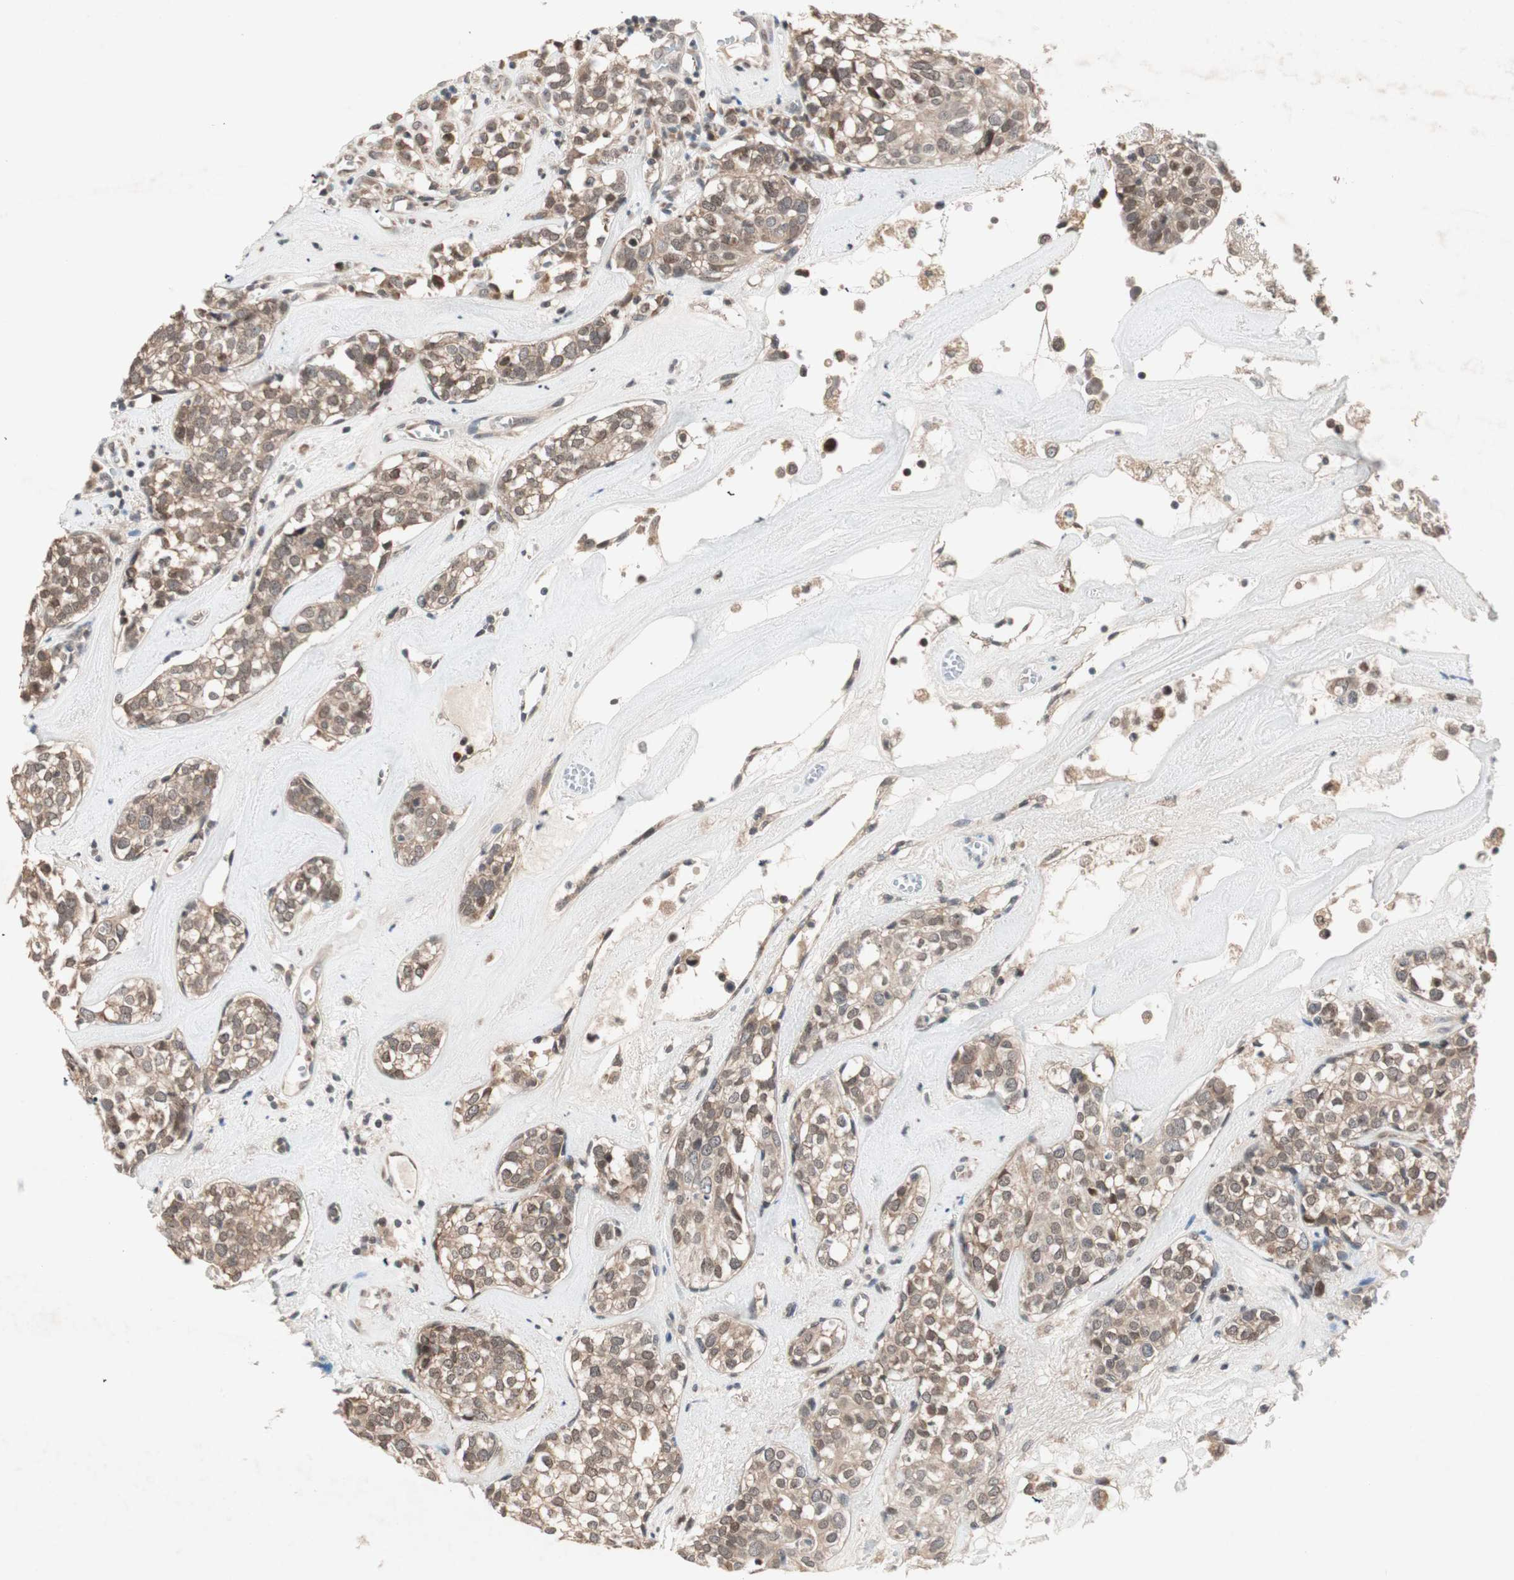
{"staining": {"intensity": "weak", "quantity": ">75%", "location": "cytoplasmic/membranous,nuclear"}, "tissue": "head and neck cancer", "cell_type": "Tumor cells", "image_type": "cancer", "snomed": [{"axis": "morphology", "description": "Adenocarcinoma, NOS"}, {"axis": "topography", "description": "Salivary gland"}, {"axis": "topography", "description": "Head-Neck"}], "caption": "This image demonstrates head and neck cancer stained with immunohistochemistry to label a protein in brown. The cytoplasmic/membranous and nuclear of tumor cells show weak positivity for the protein. Nuclei are counter-stained blue.", "gene": "PGBD1", "patient": {"sex": "female", "age": 65}}